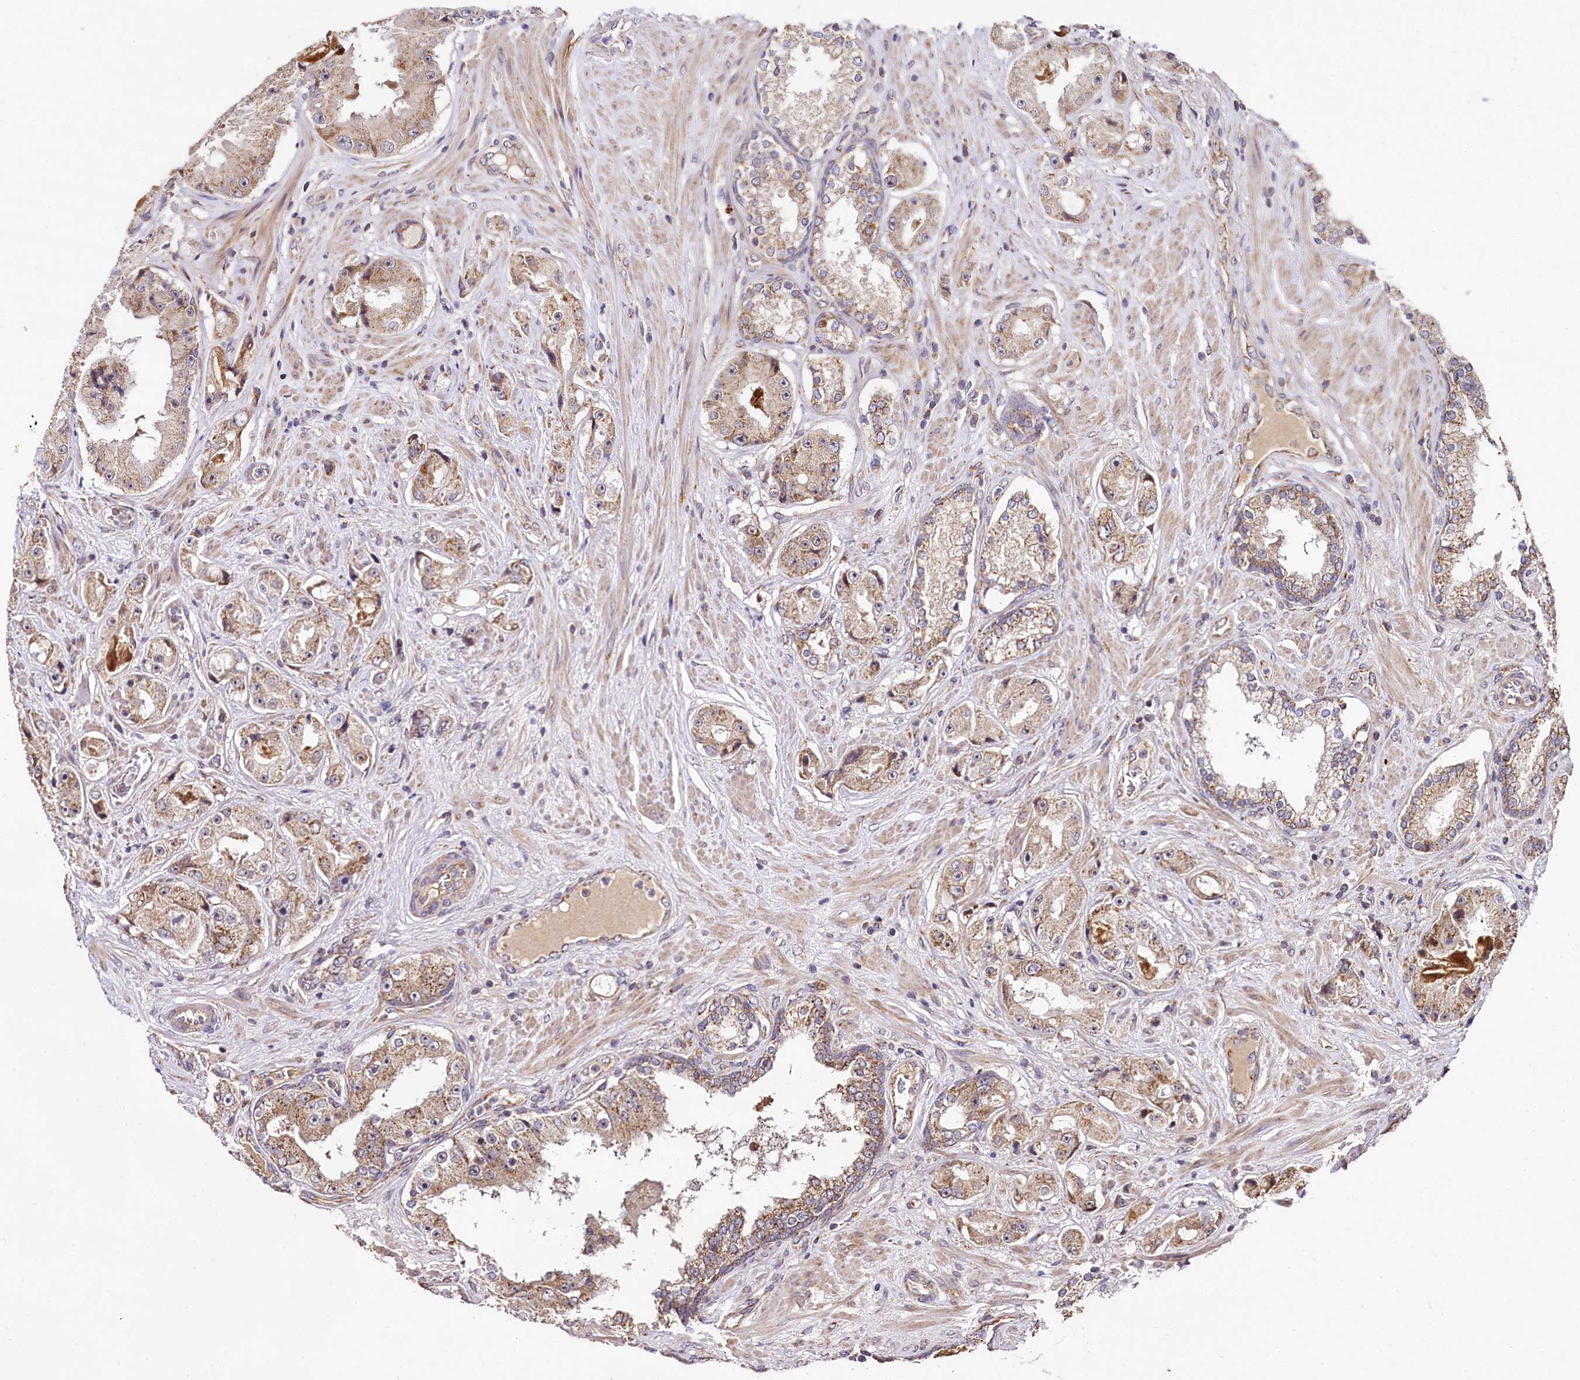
{"staining": {"intensity": "weak", "quantity": ">75%", "location": "cytoplasmic/membranous"}, "tissue": "prostate cancer", "cell_type": "Tumor cells", "image_type": "cancer", "snomed": [{"axis": "morphology", "description": "Adenocarcinoma, High grade"}, {"axis": "topography", "description": "Prostate"}], "caption": "Immunohistochemical staining of prostate cancer (high-grade adenocarcinoma) displays weak cytoplasmic/membranous protein positivity in approximately >75% of tumor cells.", "gene": "SPRYD3", "patient": {"sex": "male", "age": 73}}